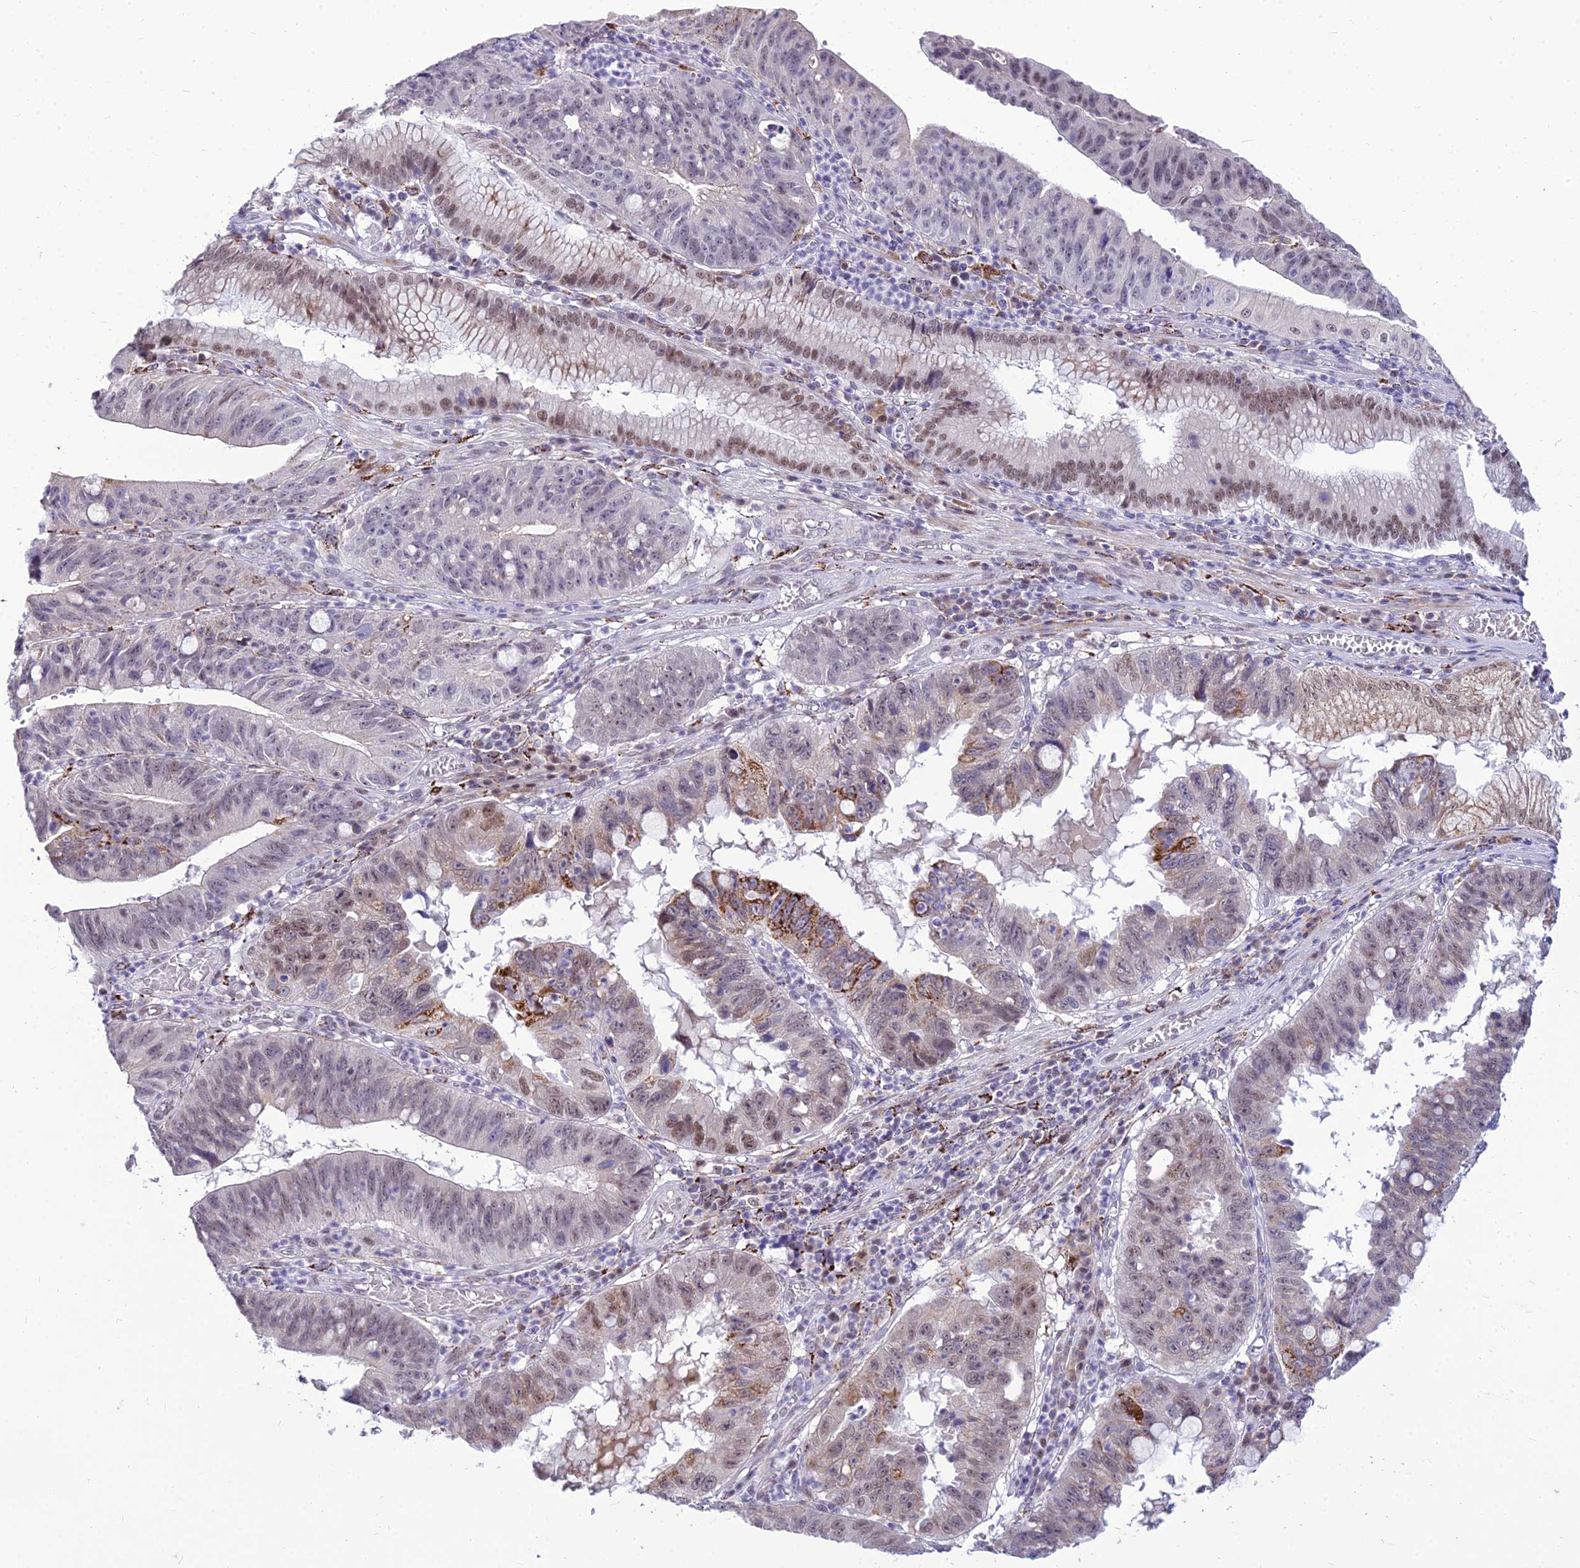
{"staining": {"intensity": "moderate", "quantity": "<25%", "location": "cytoplasmic/membranous,nuclear"}, "tissue": "stomach cancer", "cell_type": "Tumor cells", "image_type": "cancer", "snomed": [{"axis": "morphology", "description": "Adenocarcinoma, NOS"}, {"axis": "topography", "description": "Stomach"}], "caption": "Immunohistochemistry (IHC) (DAB (3,3'-diaminobenzidine)) staining of stomach adenocarcinoma reveals moderate cytoplasmic/membranous and nuclear protein staining in approximately <25% of tumor cells. Ihc stains the protein of interest in brown and the nuclei are stained blue.", "gene": "C6orf163", "patient": {"sex": "male", "age": 59}}